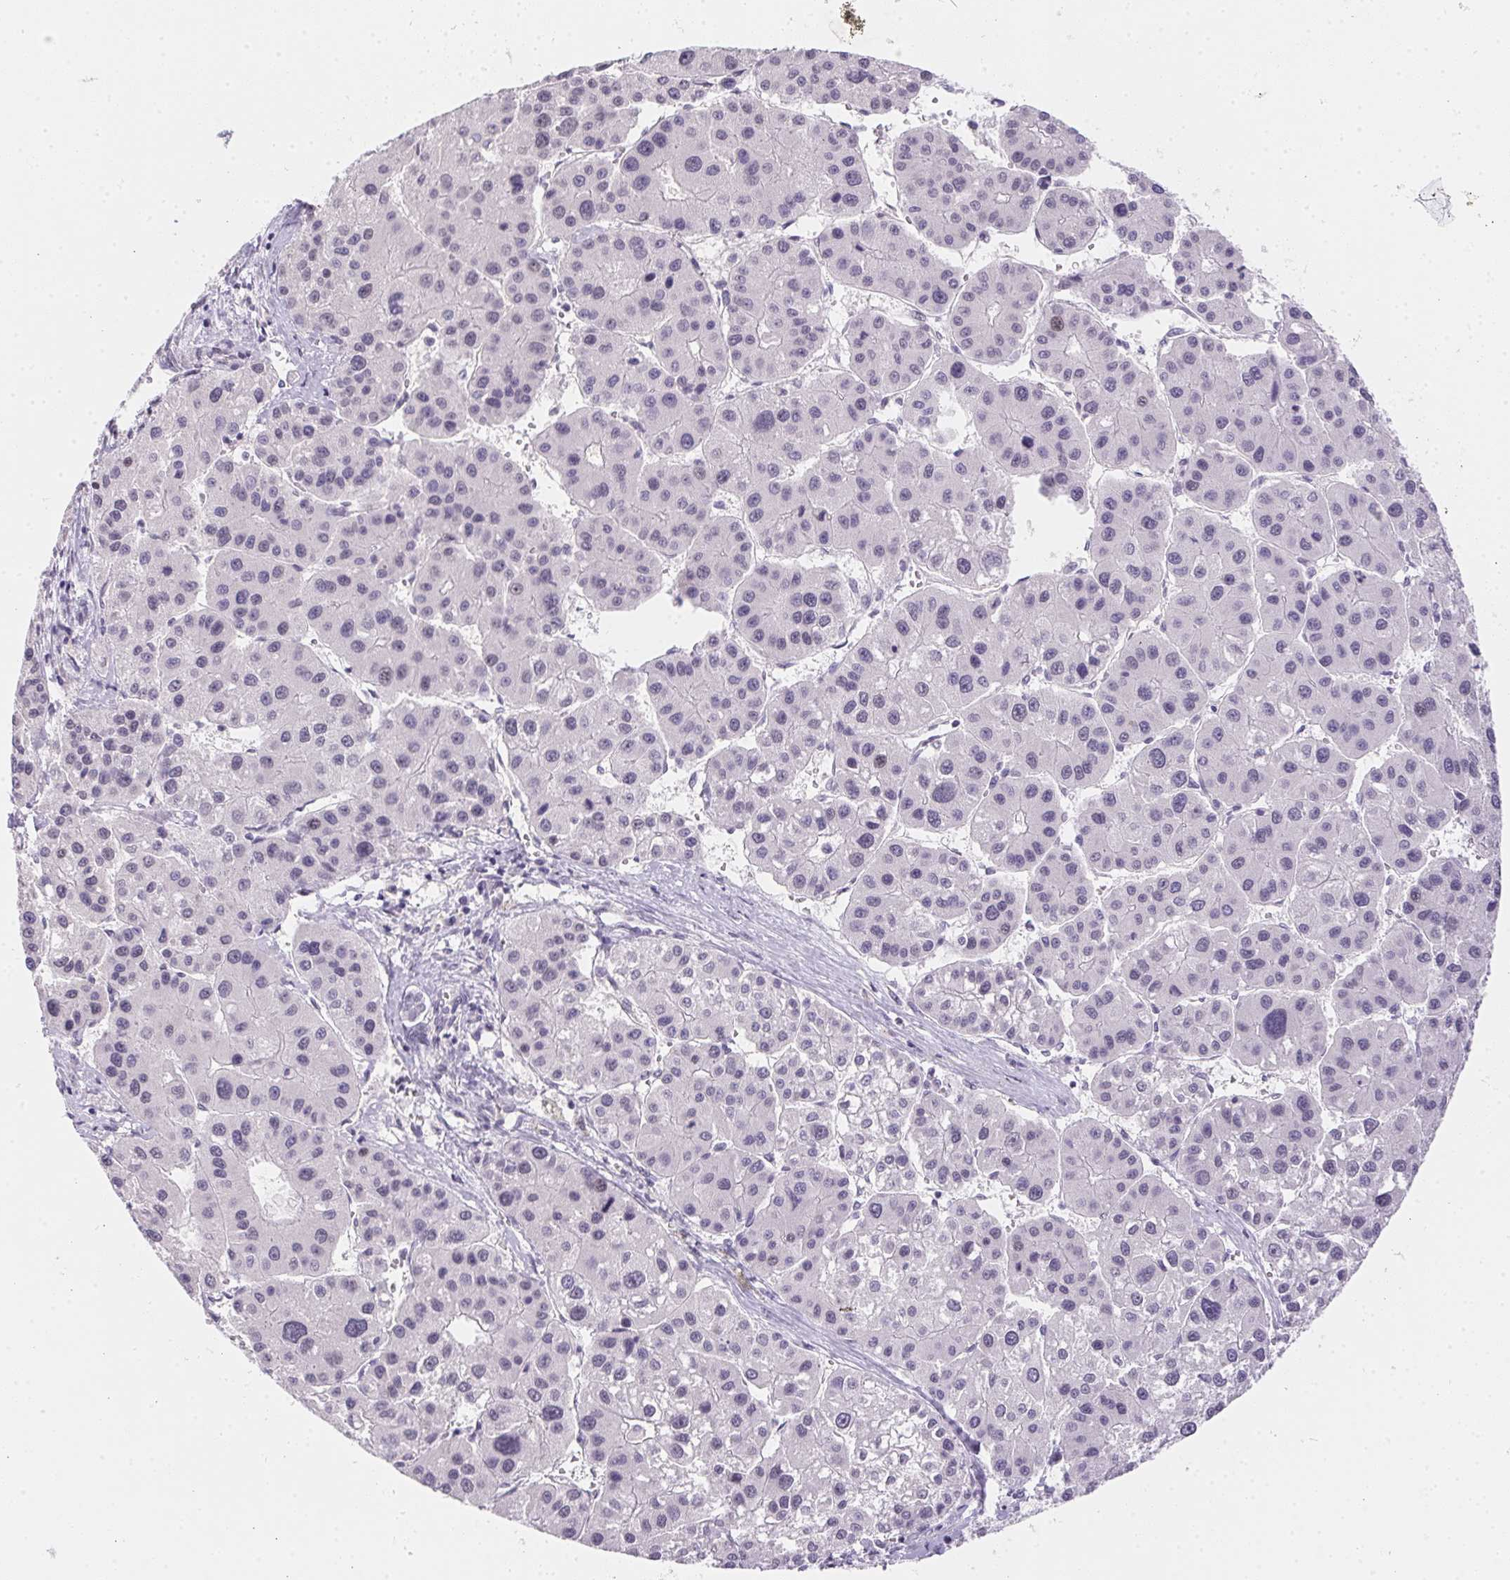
{"staining": {"intensity": "negative", "quantity": "none", "location": "none"}, "tissue": "liver cancer", "cell_type": "Tumor cells", "image_type": "cancer", "snomed": [{"axis": "morphology", "description": "Carcinoma, Hepatocellular, NOS"}, {"axis": "topography", "description": "Liver"}], "caption": "A photomicrograph of liver cancer stained for a protein displays no brown staining in tumor cells.", "gene": "MORC1", "patient": {"sex": "male", "age": 73}}